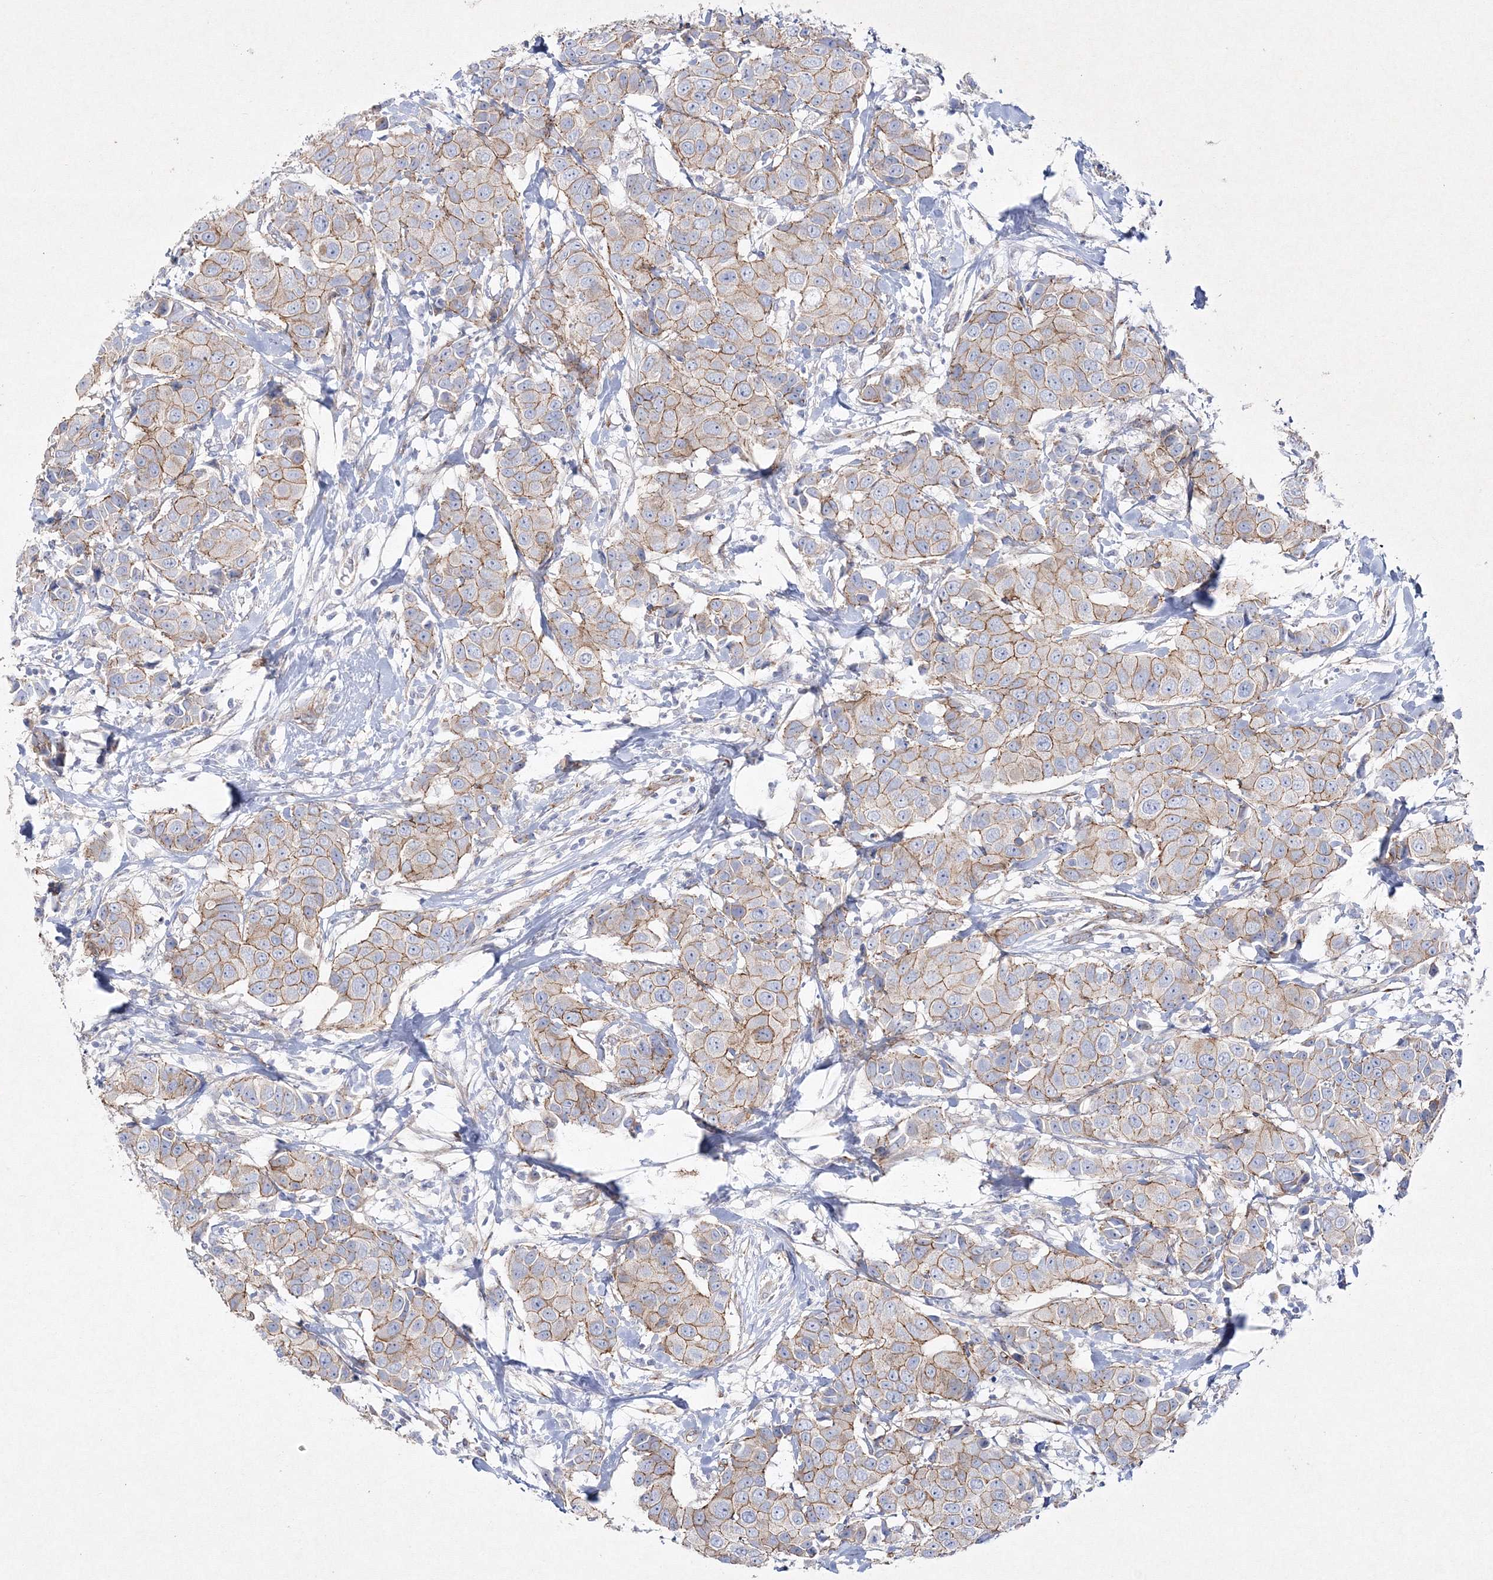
{"staining": {"intensity": "moderate", "quantity": ">75%", "location": "cytoplasmic/membranous"}, "tissue": "breast cancer", "cell_type": "Tumor cells", "image_type": "cancer", "snomed": [{"axis": "morphology", "description": "Normal tissue, NOS"}, {"axis": "morphology", "description": "Duct carcinoma"}, {"axis": "topography", "description": "Breast"}], "caption": "Tumor cells show medium levels of moderate cytoplasmic/membranous expression in about >75% of cells in breast infiltrating ductal carcinoma. (Stains: DAB (3,3'-diaminobenzidine) in brown, nuclei in blue, Microscopy: brightfield microscopy at high magnification).", "gene": "NAA40", "patient": {"sex": "female", "age": 39}}